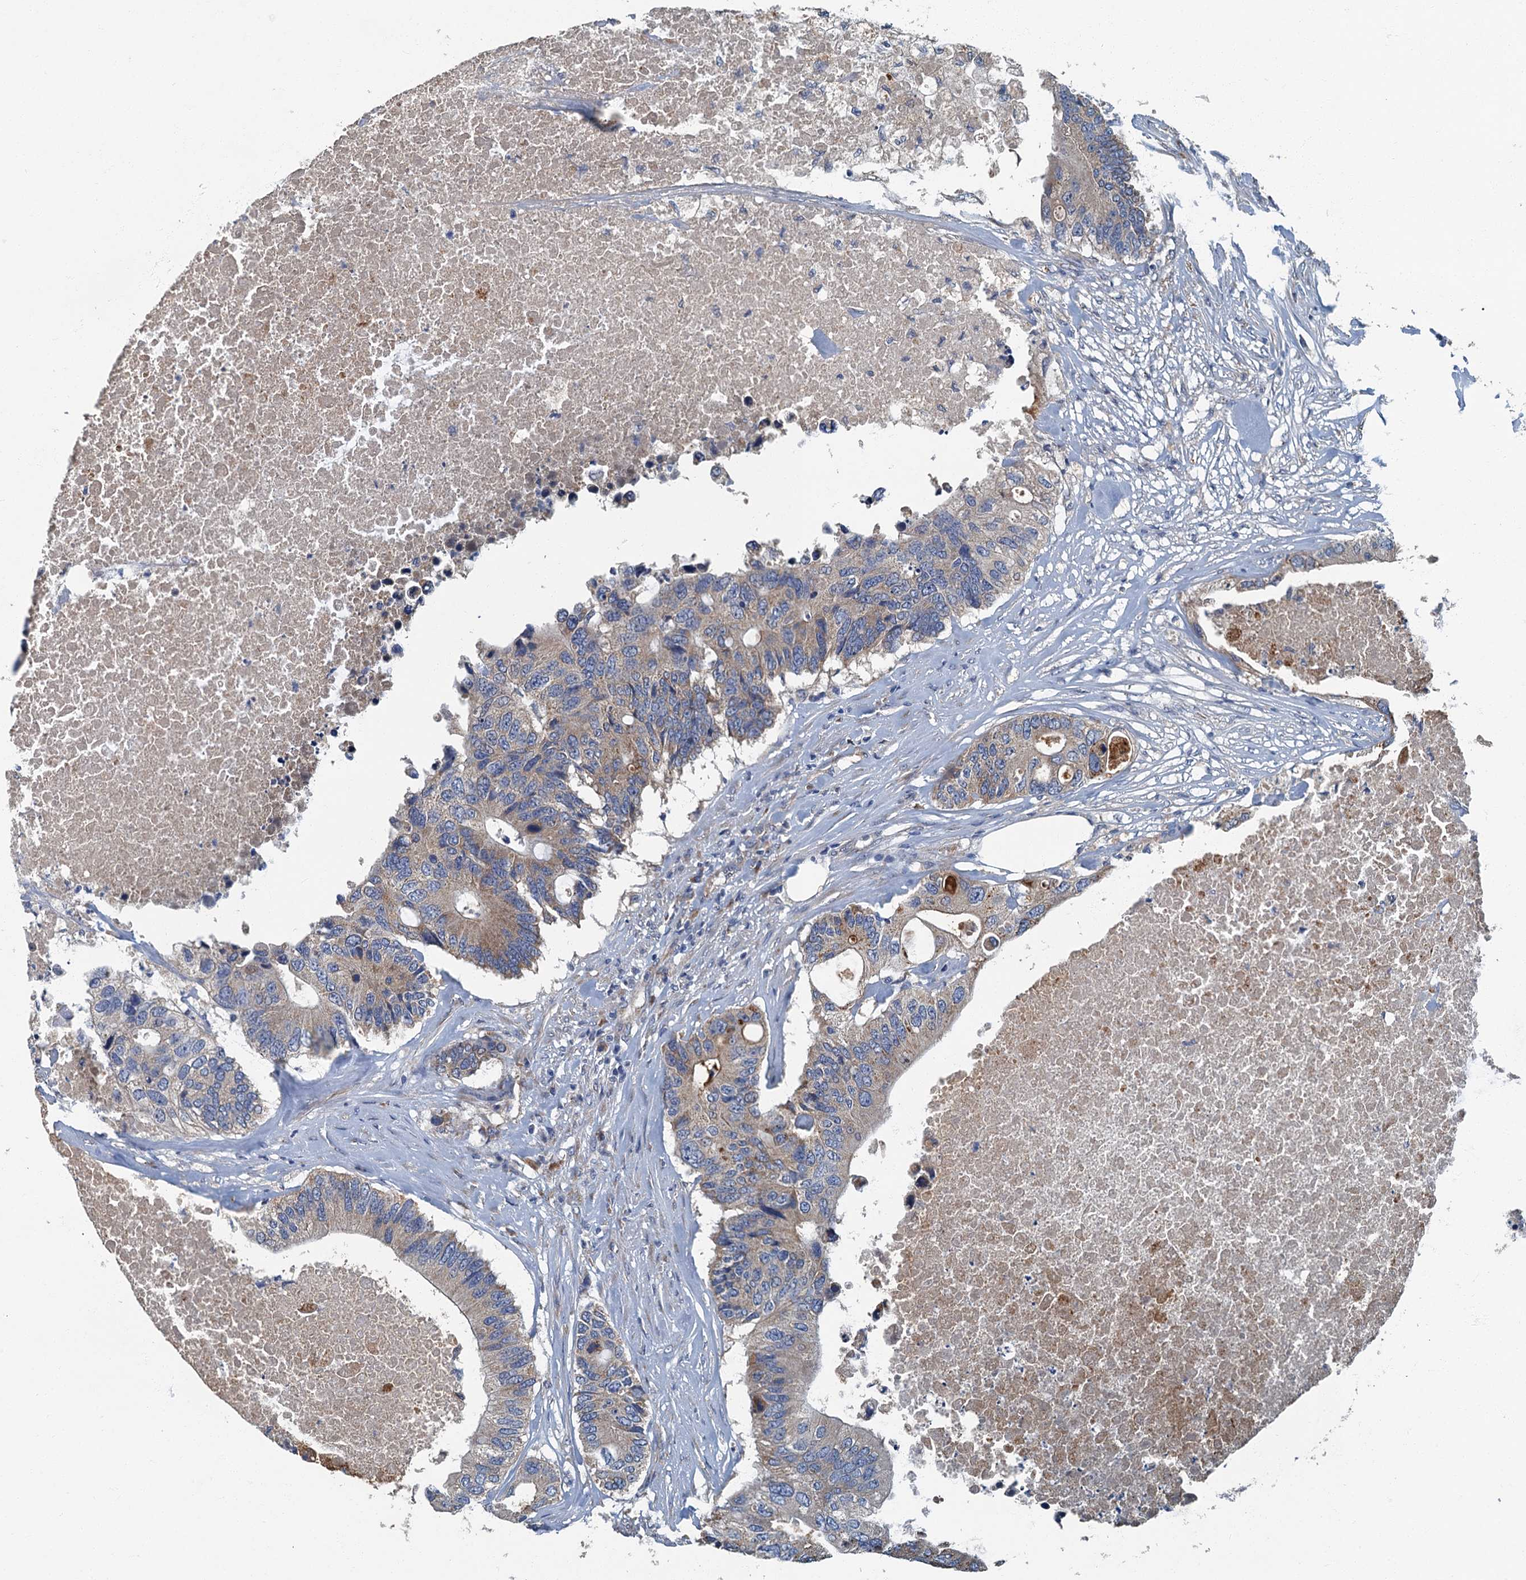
{"staining": {"intensity": "moderate", "quantity": "25%-75%", "location": "cytoplasmic/membranous"}, "tissue": "colorectal cancer", "cell_type": "Tumor cells", "image_type": "cancer", "snomed": [{"axis": "morphology", "description": "Adenocarcinoma, NOS"}, {"axis": "topography", "description": "Colon"}], "caption": "Immunohistochemical staining of human colorectal adenocarcinoma shows moderate cytoplasmic/membranous protein positivity in about 25%-75% of tumor cells.", "gene": "DDX49", "patient": {"sex": "male", "age": 71}}